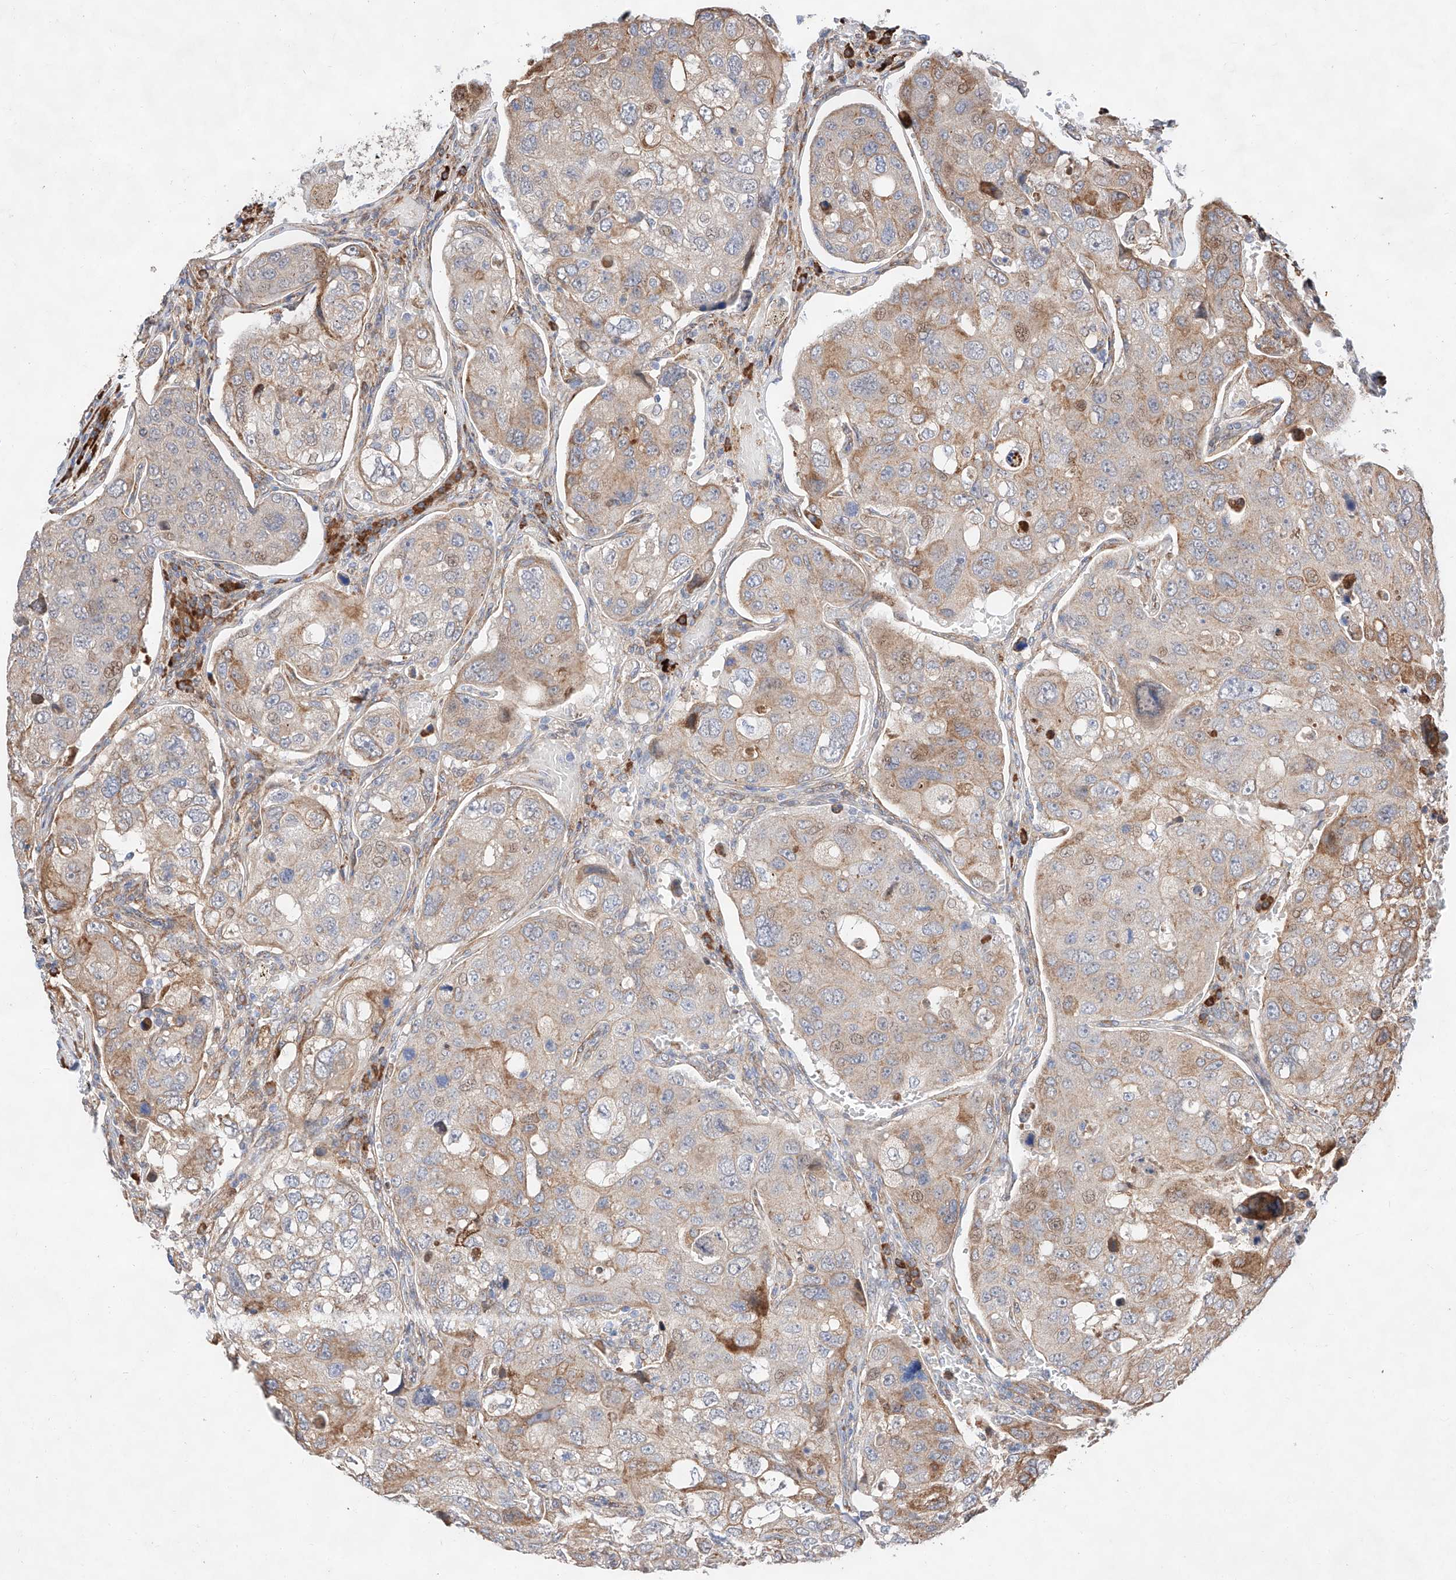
{"staining": {"intensity": "moderate", "quantity": "<25%", "location": "cytoplasmic/membranous"}, "tissue": "urothelial cancer", "cell_type": "Tumor cells", "image_type": "cancer", "snomed": [{"axis": "morphology", "description": "Urothelial carcinoma, High grade"}, {"axis": "topography", "description": "Lymph node"}, {"axis": "topography", "description": "Urinary bladder"}], "caption": "Protein analysis of urothelial cancer tissue exhibits moderate cytoplasmic/membranous positivity in approximately <25% of tumor cells.", "gene": "ATP9B", "patient": {"sex": "male", "age": 51}}